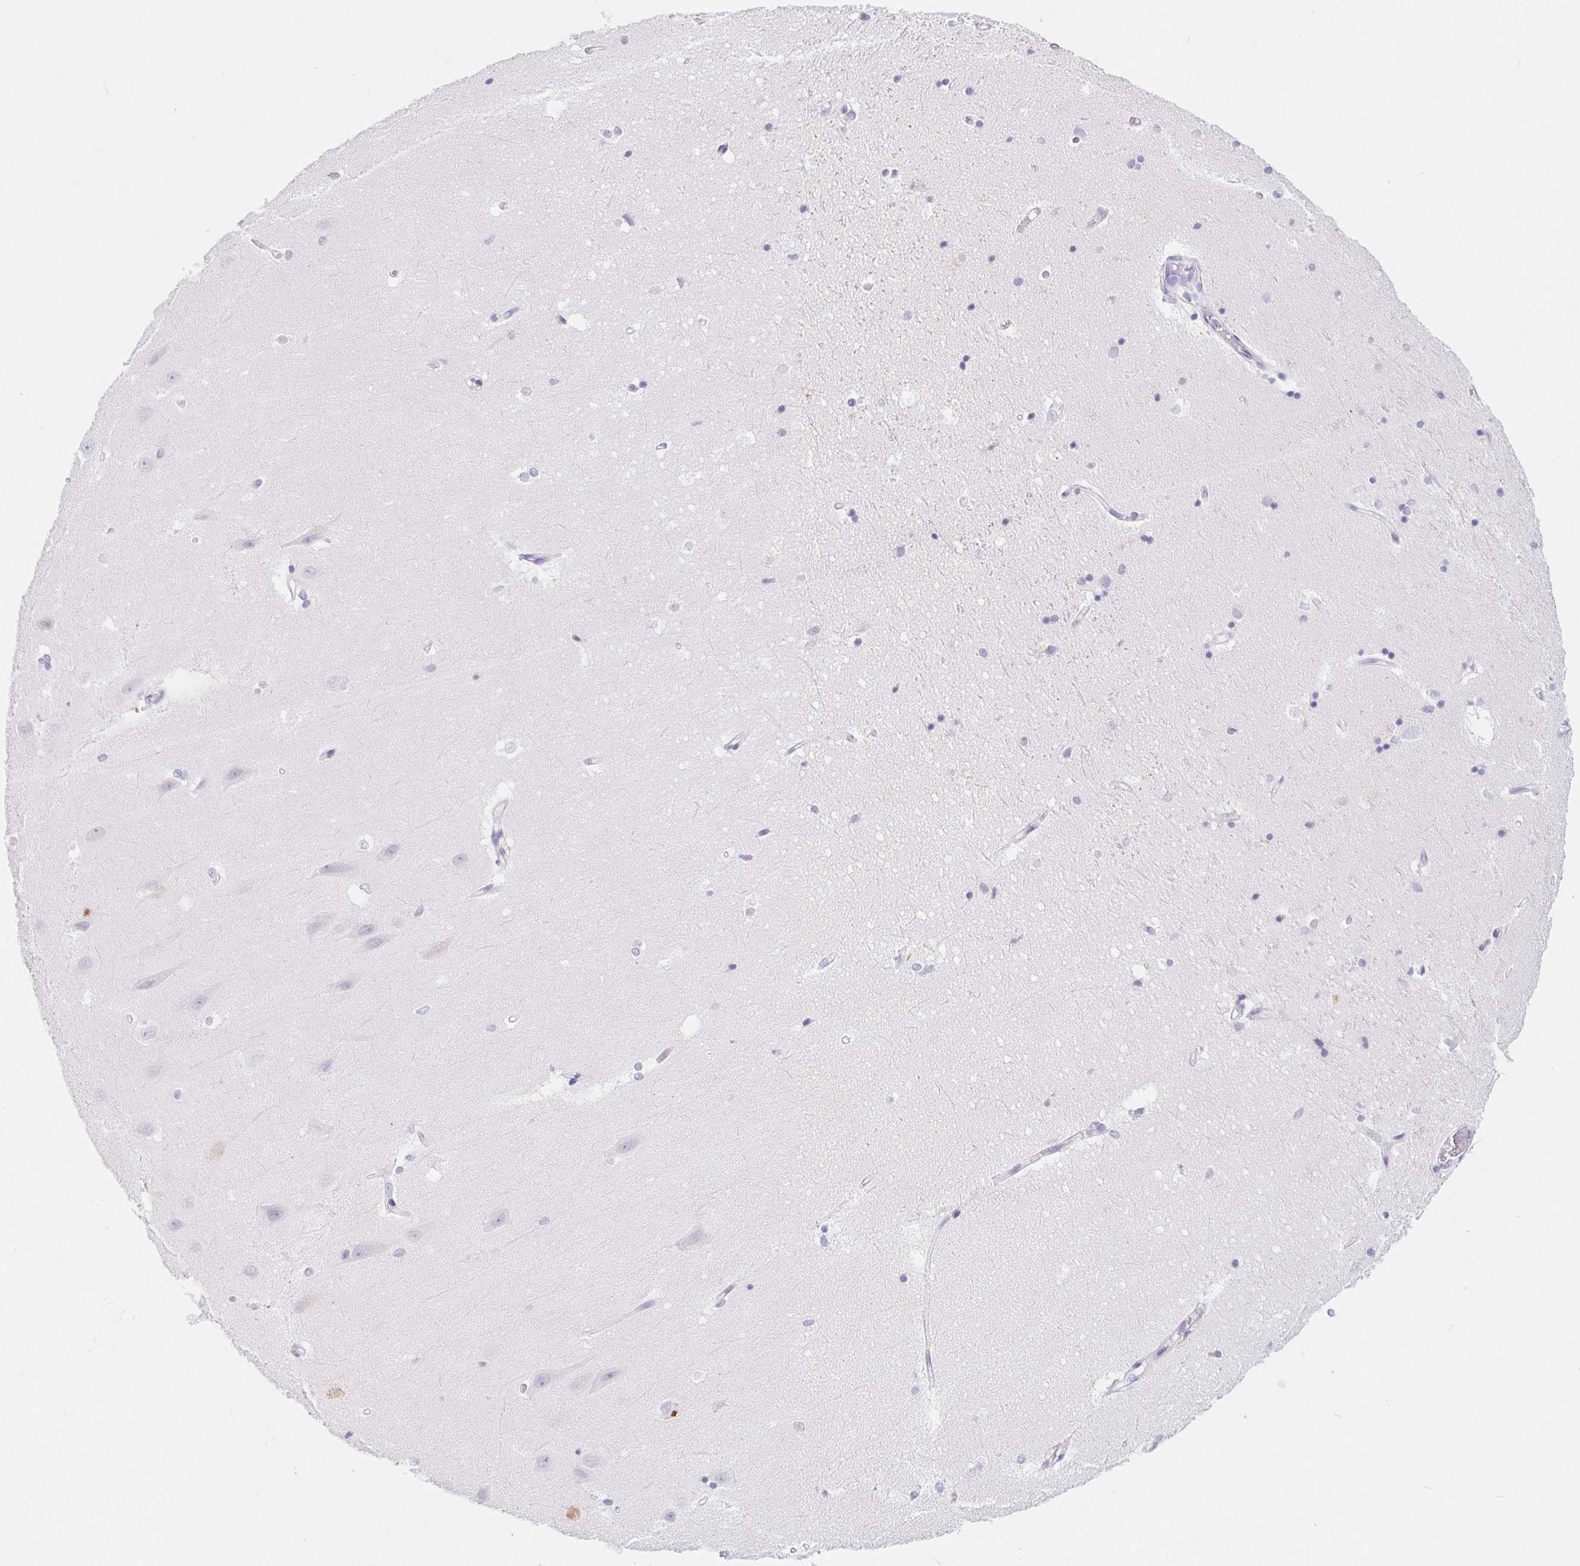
{"staining": {"intensity": "negative", "quantity": "none", "location": "none"}, "tissue": "hippocampus", "cell_type": "Glial cells", "image_type": "normal", "snomed": [{"axis": "morphology", "description": "Normal tissue, NOS"}, {"axis": "topography", "description": "Hippocampus"}], "caption": "The image reveals no significant positivity in glial cells of hippocampus.", "gene": "PNLIP", "patient": {"sex": "male", "age": 63}}